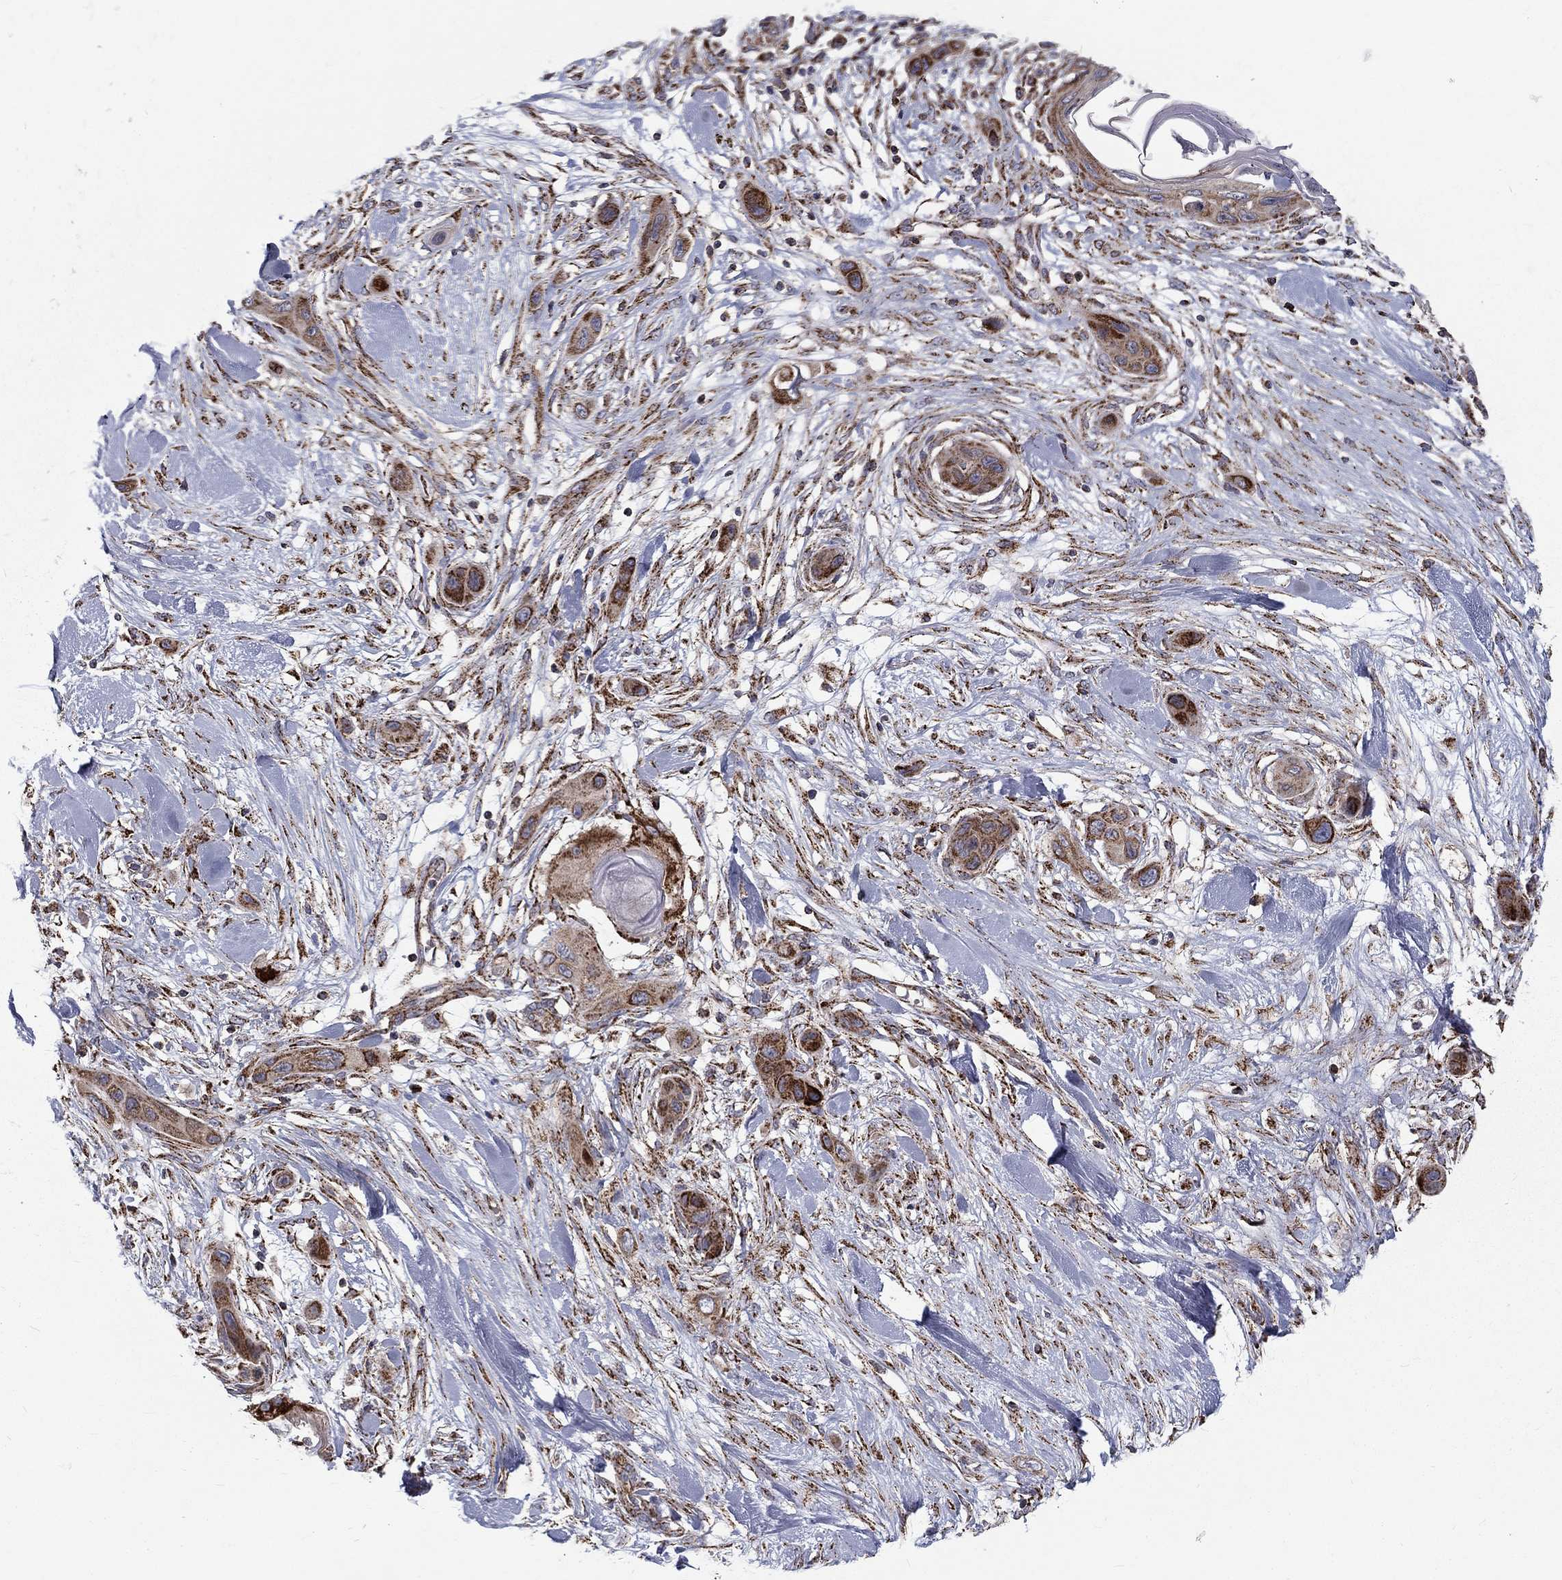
{"staining": {"intensity": "strong", "quantity": "25%-75%", "location": "cytoplasmic/membranous"}, "tissue": "skin cancer", "cell_type": "Tumor cells", "image_type": "cancer", "snomed": [{"axis": "morphology", "description": "Squamous cell carcinoma, NOS"}, {"axis": "topography", "description": "Skin"}], "caption": "Immunohistochemistry of squamous cell carcinoma (skin) demonstrates high levels of strong cytoplasmic/membranous staining in approximately 25%-75% of tumor cells. The staining was performed using DAB to visualize the protein expression in brown, while the nuclei were stained in blue with hematoxylin (Magnification: 20x).", "gene": "ALDH1B1", "patient": {"sex": "male", "age": 79}}